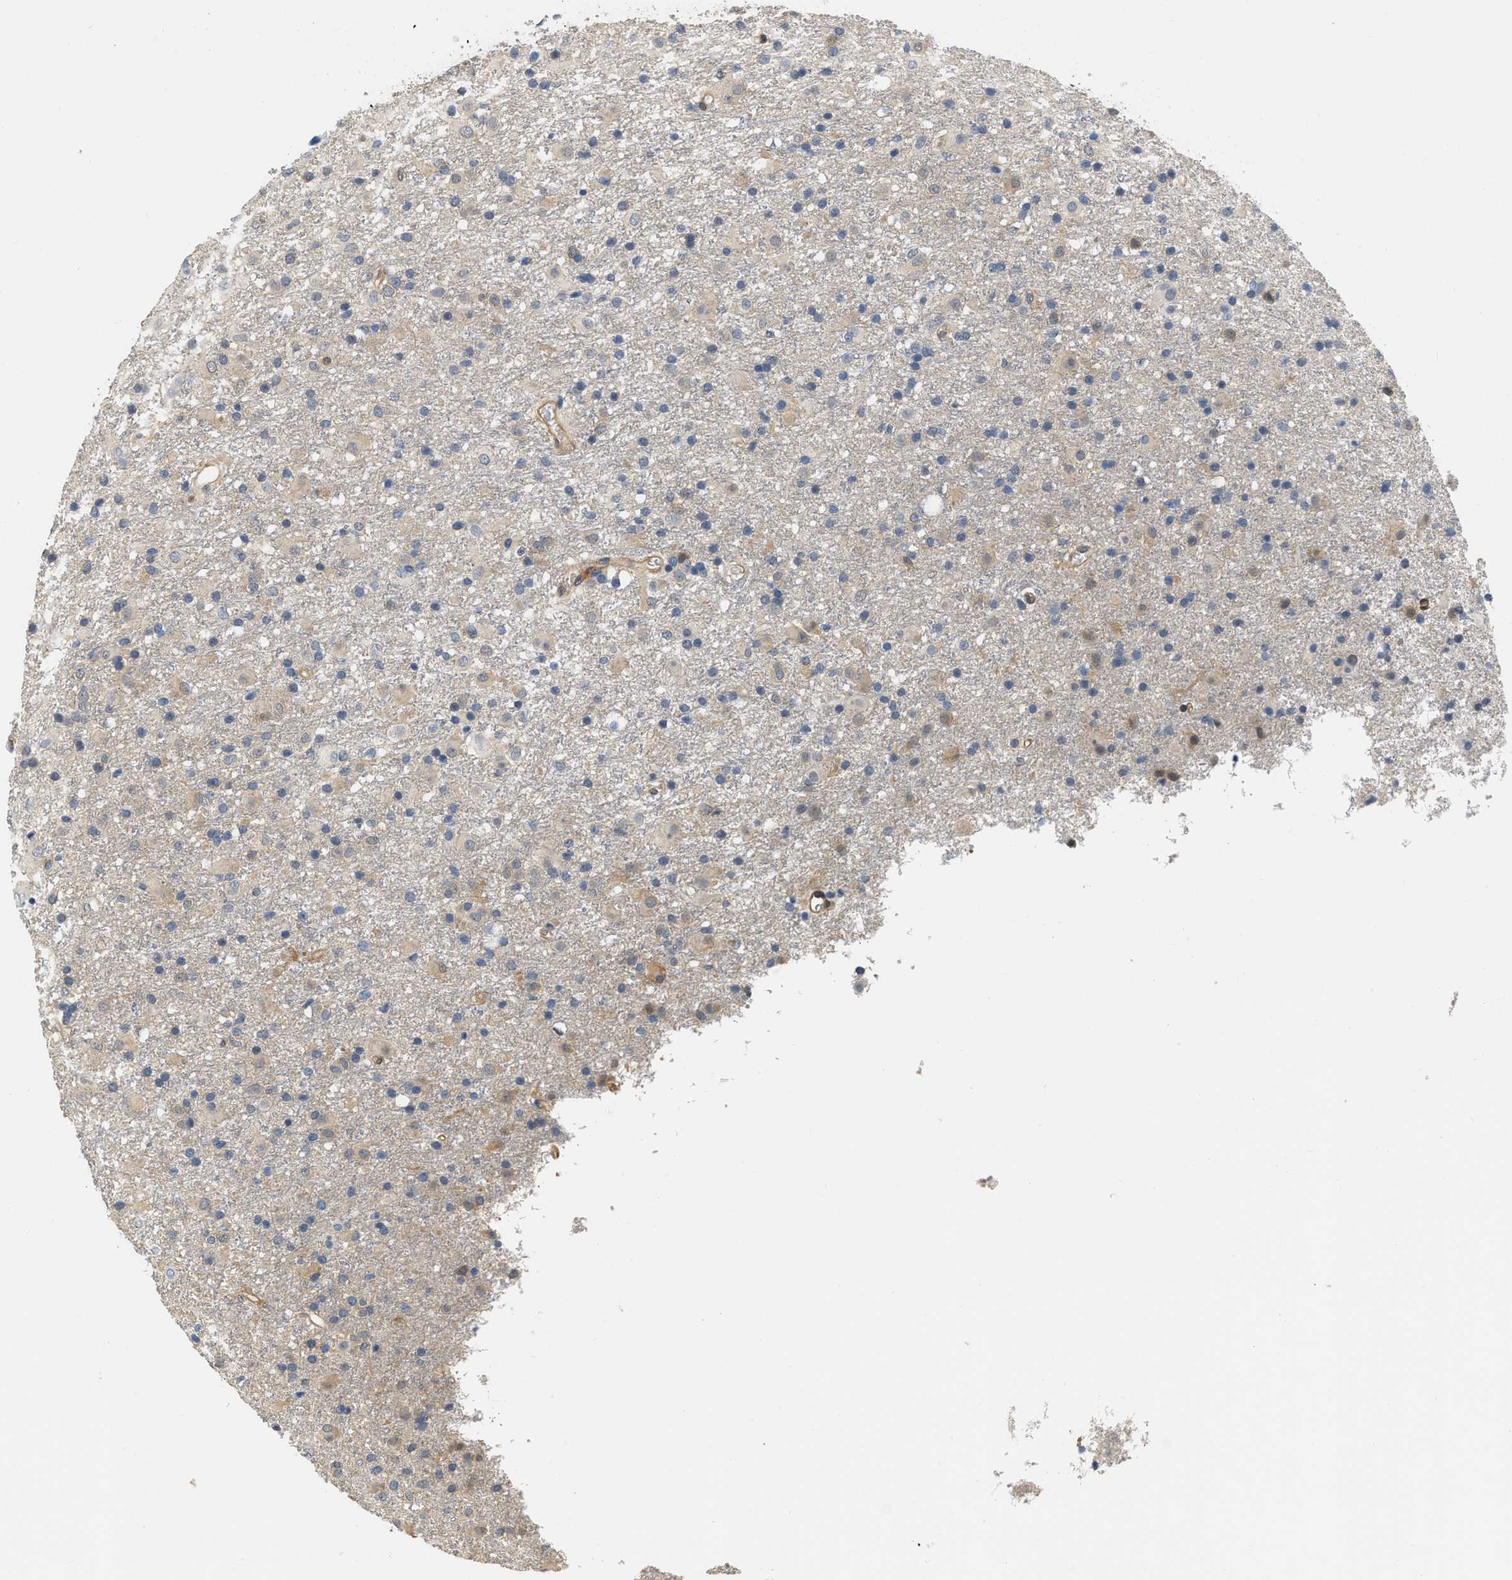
{"staining": {"intensity": "weak", "quantity": "25%-75%", "location": "cytoplasmic/membranous"}, "tissue": "glioma", "cell_type": "Tumor cells", "image_type": "cancer", "snomed": [{"axis": "morphology", "description": "Glioma, malignant, Low grade"}, {"axis": "topography", "description": "Brain"}], "caption": "Immunohistochemical staining of human glioma displays weak cytoplasmic/membranous protein staining in about 25%-75% of tumor cells. (brown staining indicates protein expression, while blue staining denotes nuclei).", "gene": "EIF4EBP2", "patient": {"sex": "male", "age": 65}}